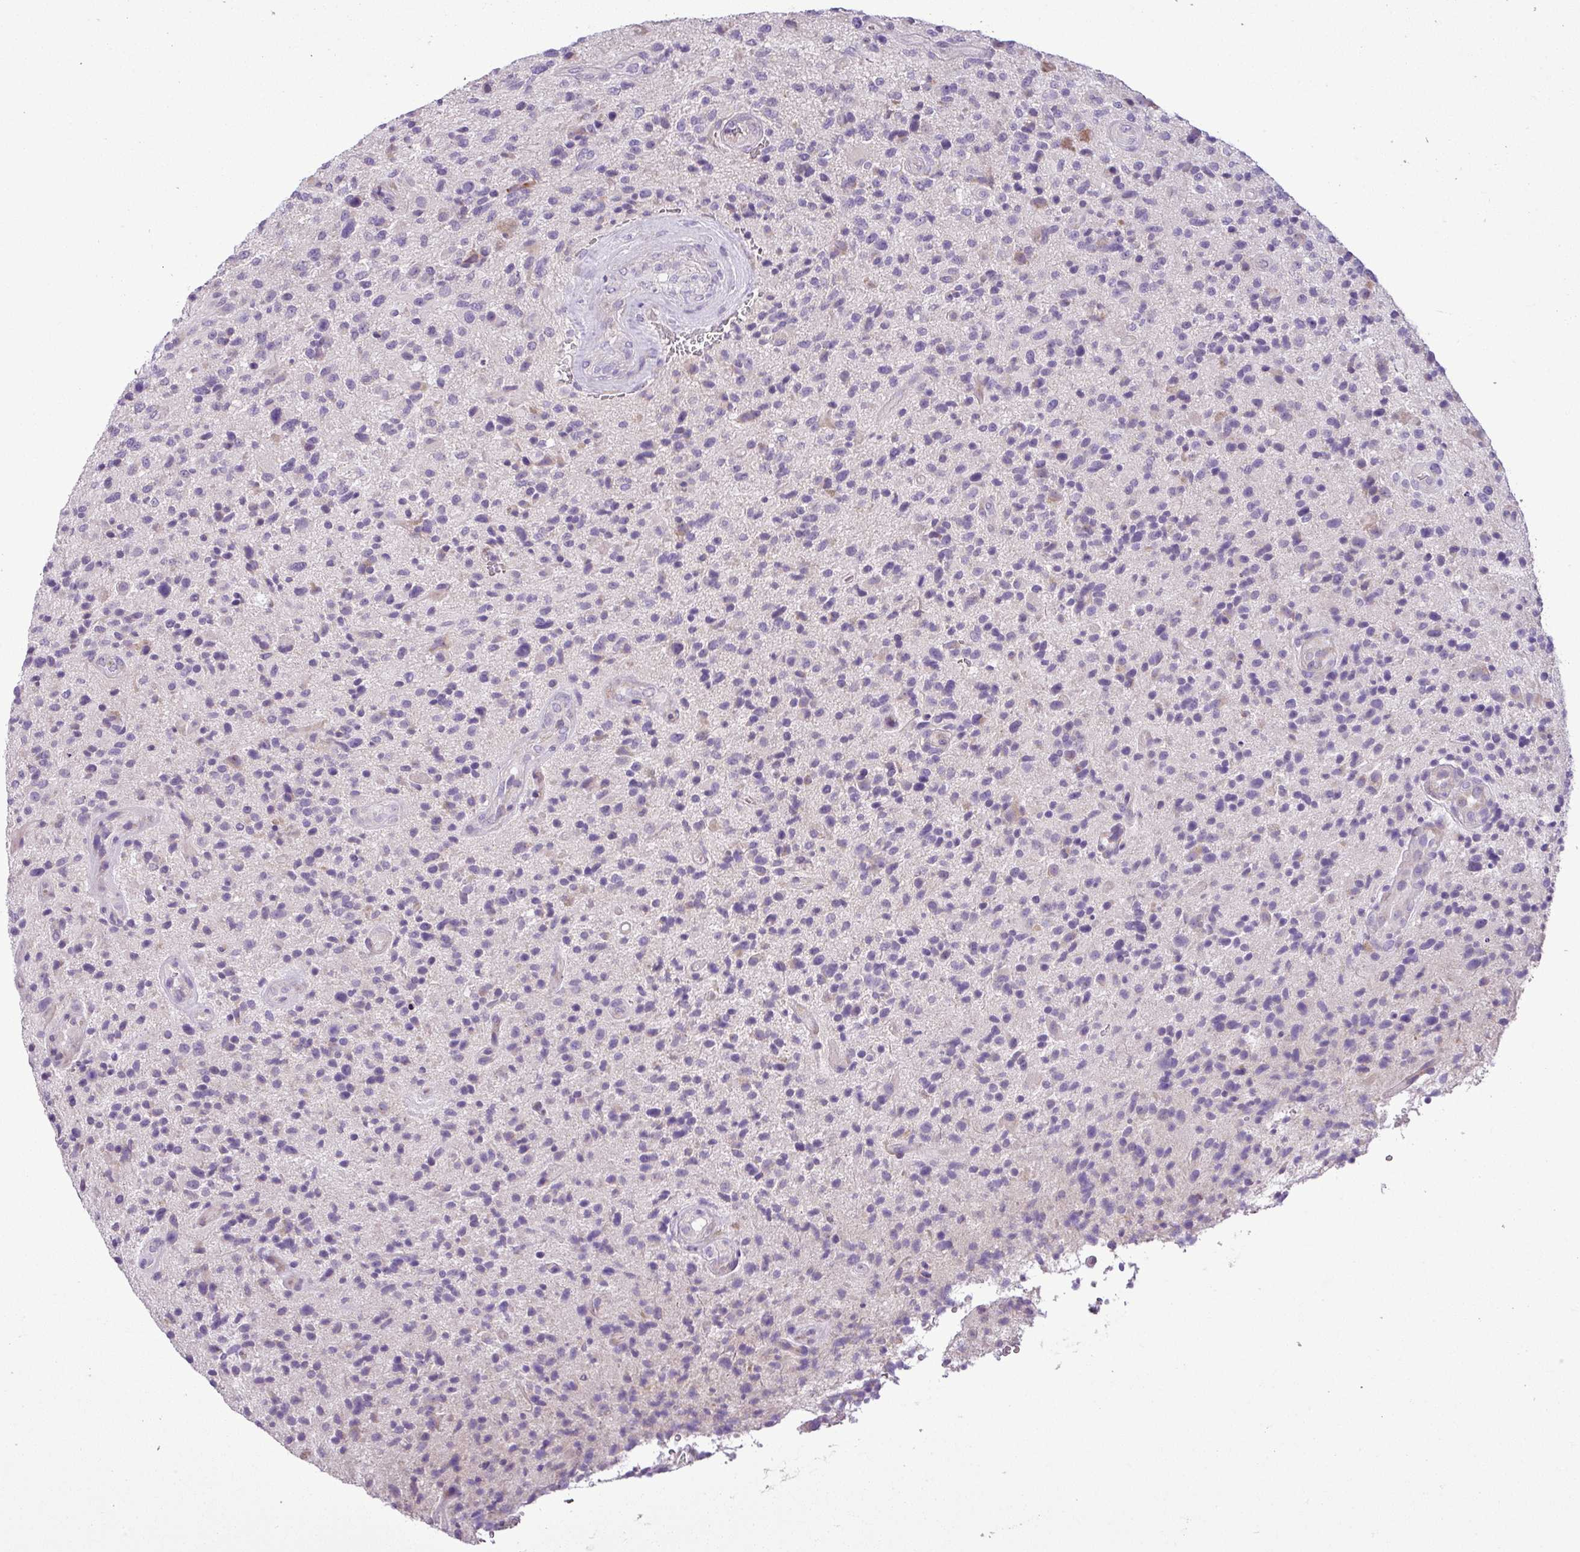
{"staining": {"intensity": "negative", "quantity": "none", "location": "none"}, "tissue": "glioma", "cell_type": "Tumor cells", "image_type": "cancer", "snomed": [{"axis": "morphology", "description": "Glioma, malignant, High grade"}, {"axis": "topography", "description": "Brain"}], "caption": "DAB immunohistochemical staining of high-grade glioma (malignant) exhibits no significant staining in tumor cells.", "gene": "MOCS3", "patient": {"sex": "male", "age": 47}}